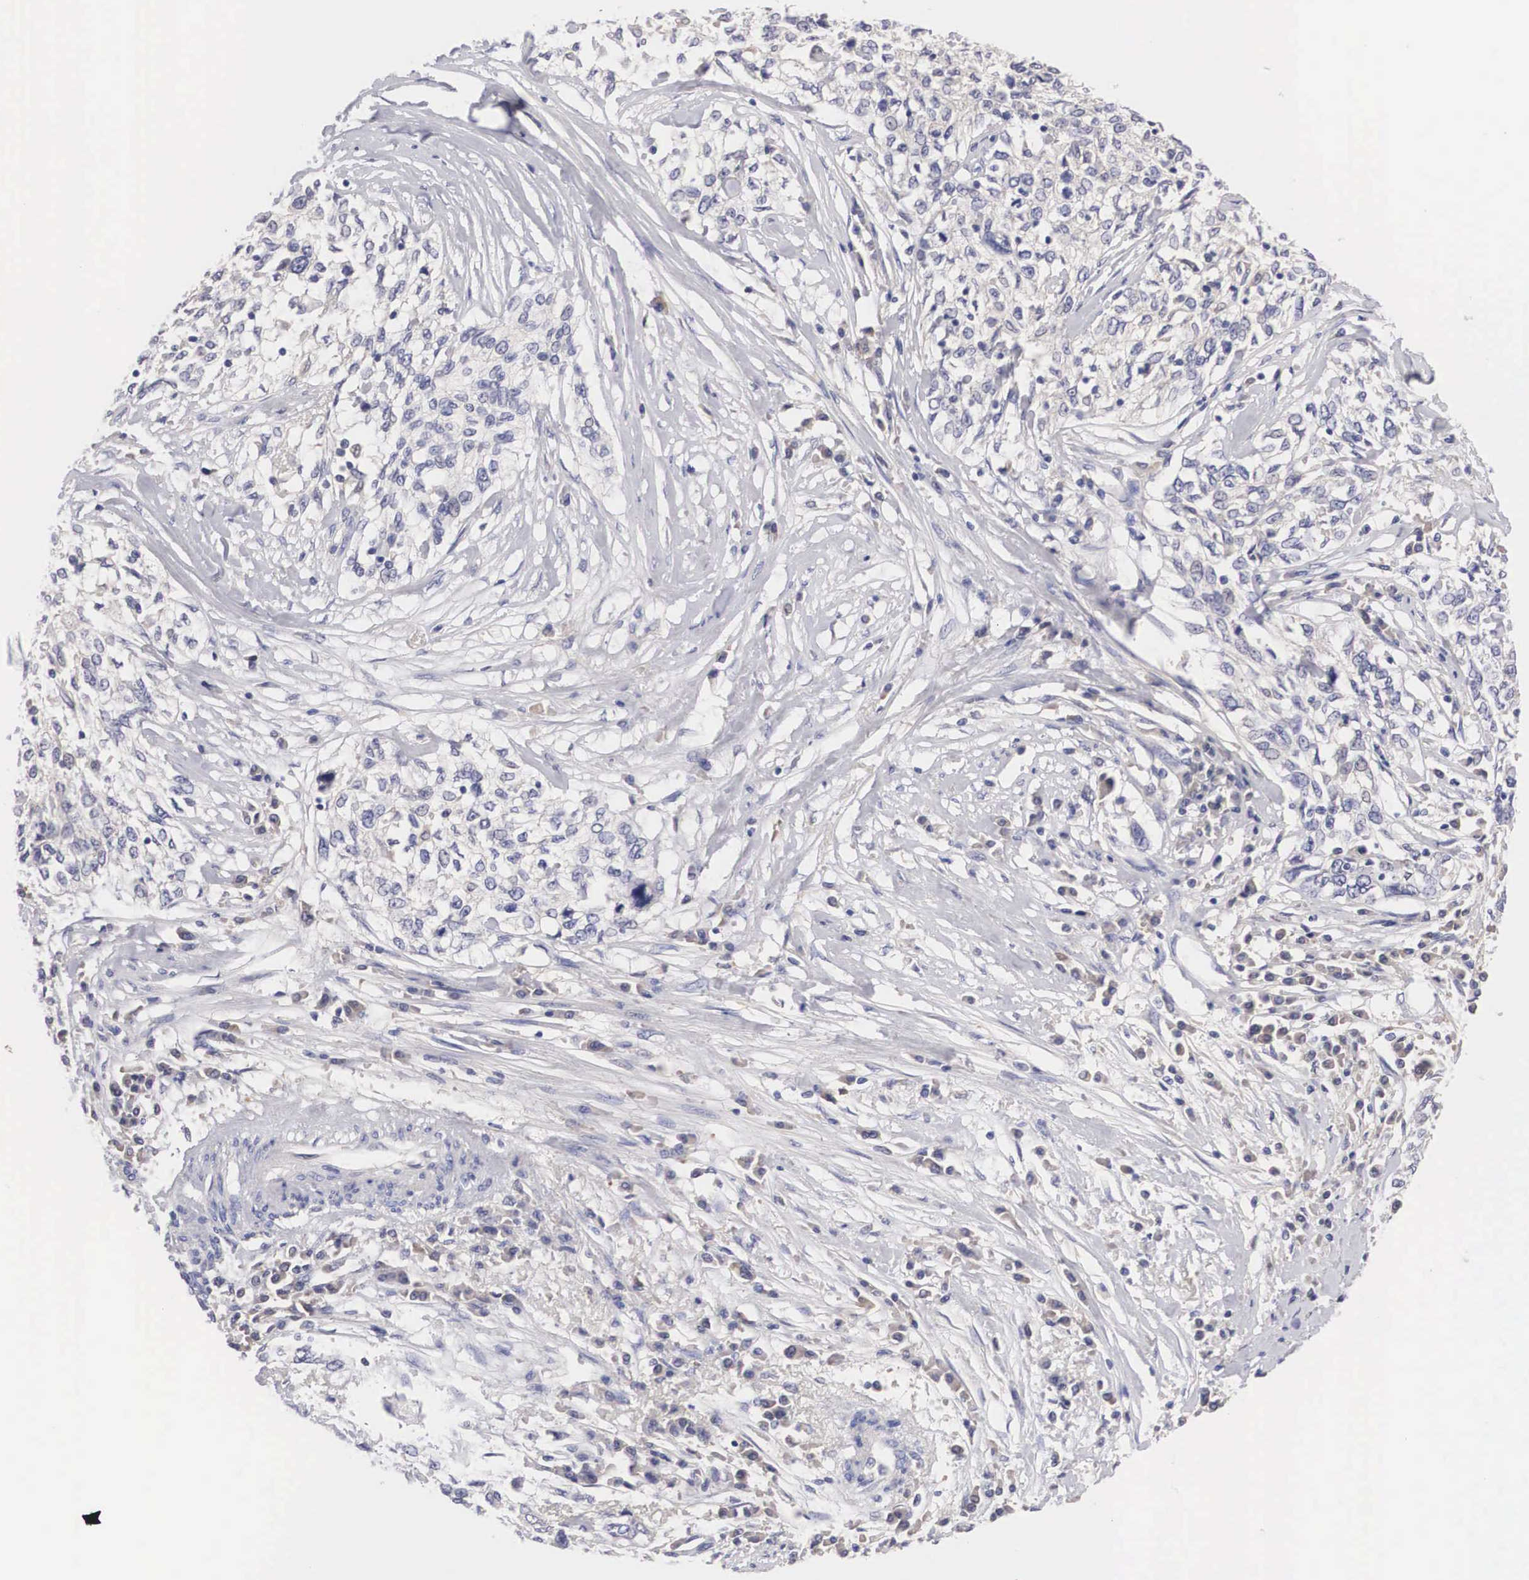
{"staining": {"intensity": "negative", "quantity": "none", "location": "none"}, "tissue": "cervical cancer", "cell_type": "Tumor cells", "image_type": "cancer", "snomed": [{"axis": "morphology", "description": "Squamous cell carcinoma, NOS"}, {"axis": "topography", "description": "Cervix"}], "caption": "A photomicrograph of human cervical squamous cell carcinoma is negative for staining in tumor cells.", "gene": "ABHD4", "patient": {"sex": "female", "age": 57}}